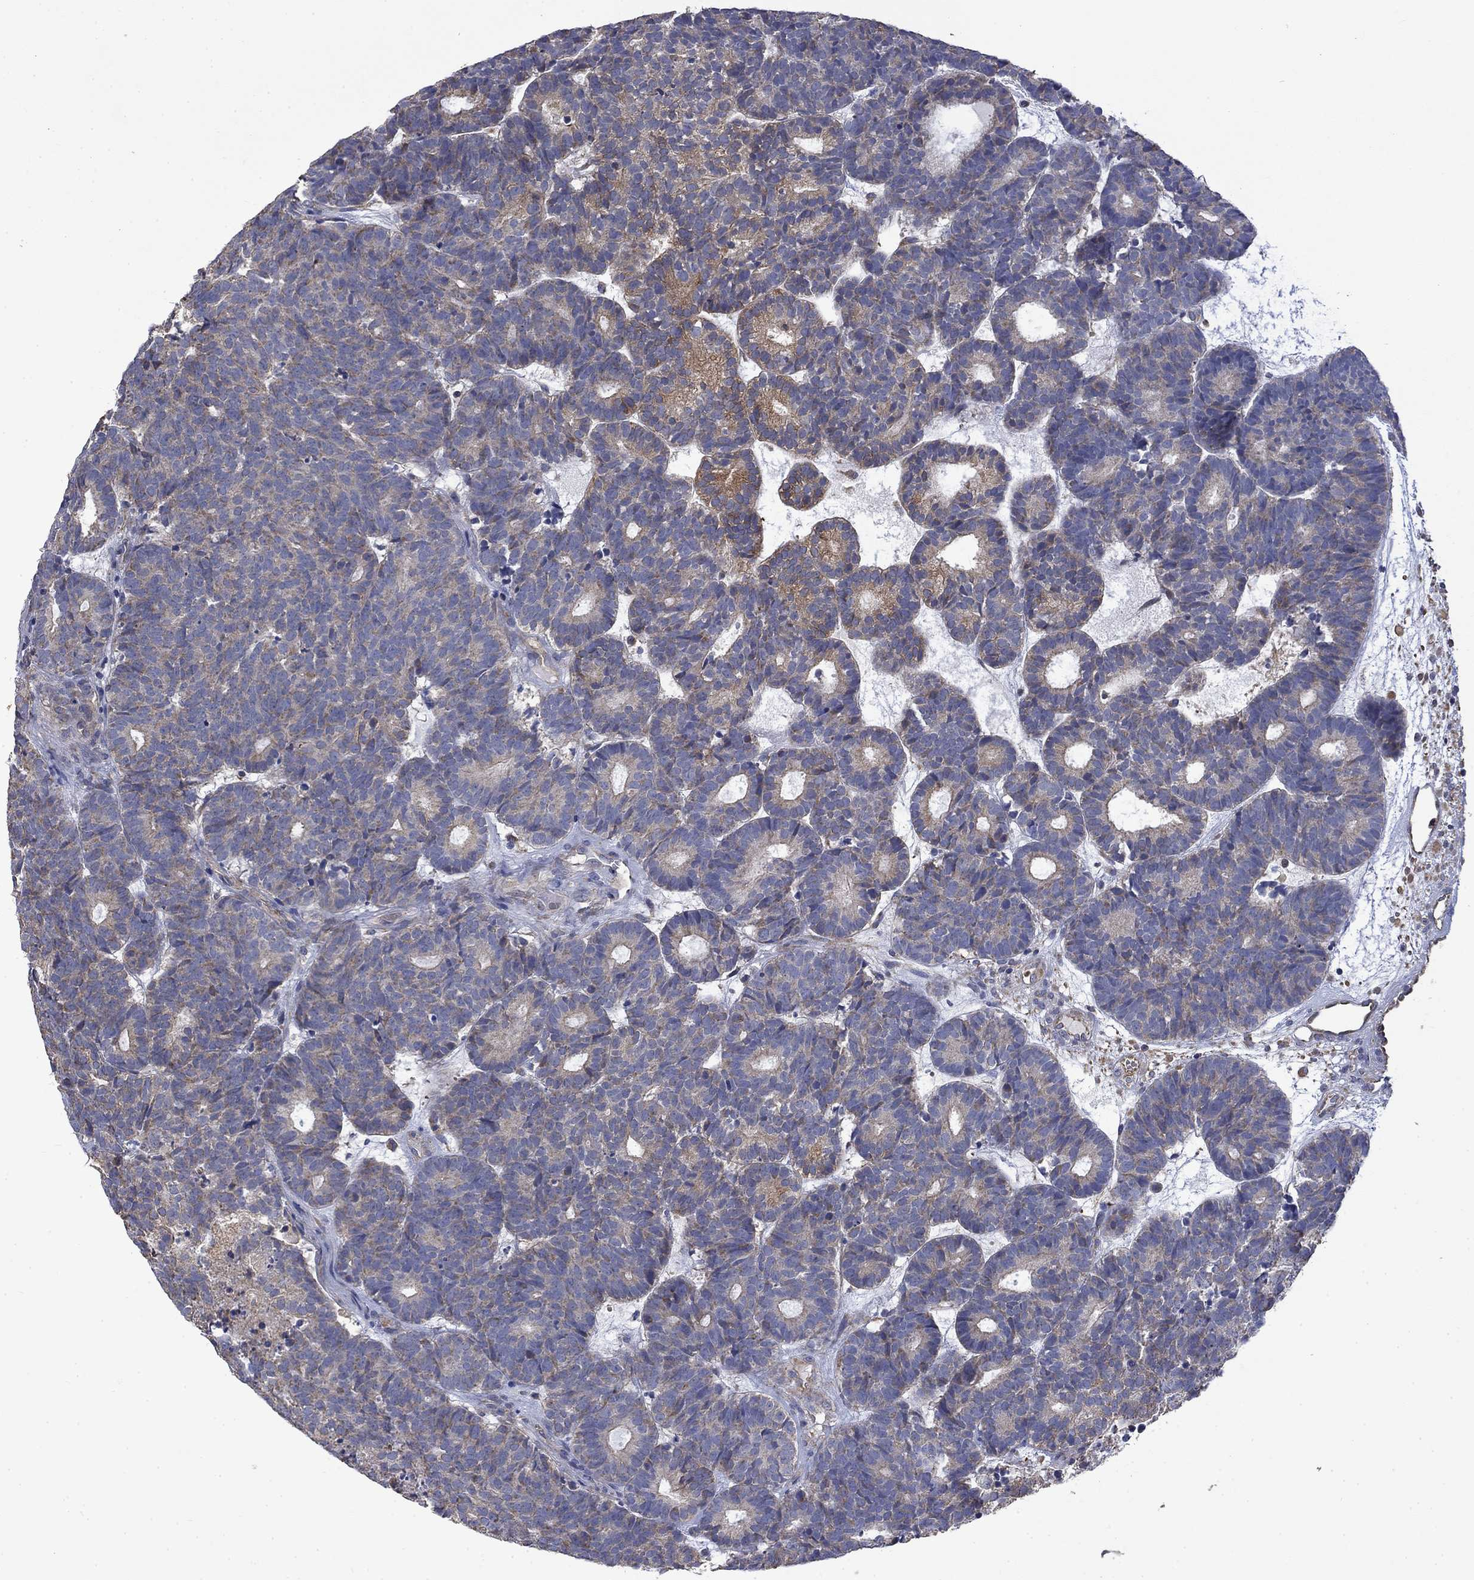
{"staining": {"intensity": "moderate", "quantity": "<25%", "location": "cytoplasmic/membranous"}, "tissue": "head and neck cancer", "cell_type": "Tumor cells", "image_type": "cancer", "snomed": [{"axis": "morphology", "description": "Adenocarcinoma, NOS"}, {"axis": "topography", "description": "Head-Neck"}], "caption": "Brown immunohistochemical staining in human head and neck cancer (adenocarcinoma) reveals moderate cytoplasmic/membranous positivity in about <25% of tumor cells.", "gene": "CAMKK2", "patient": {"sex": "female", "age": 81}}